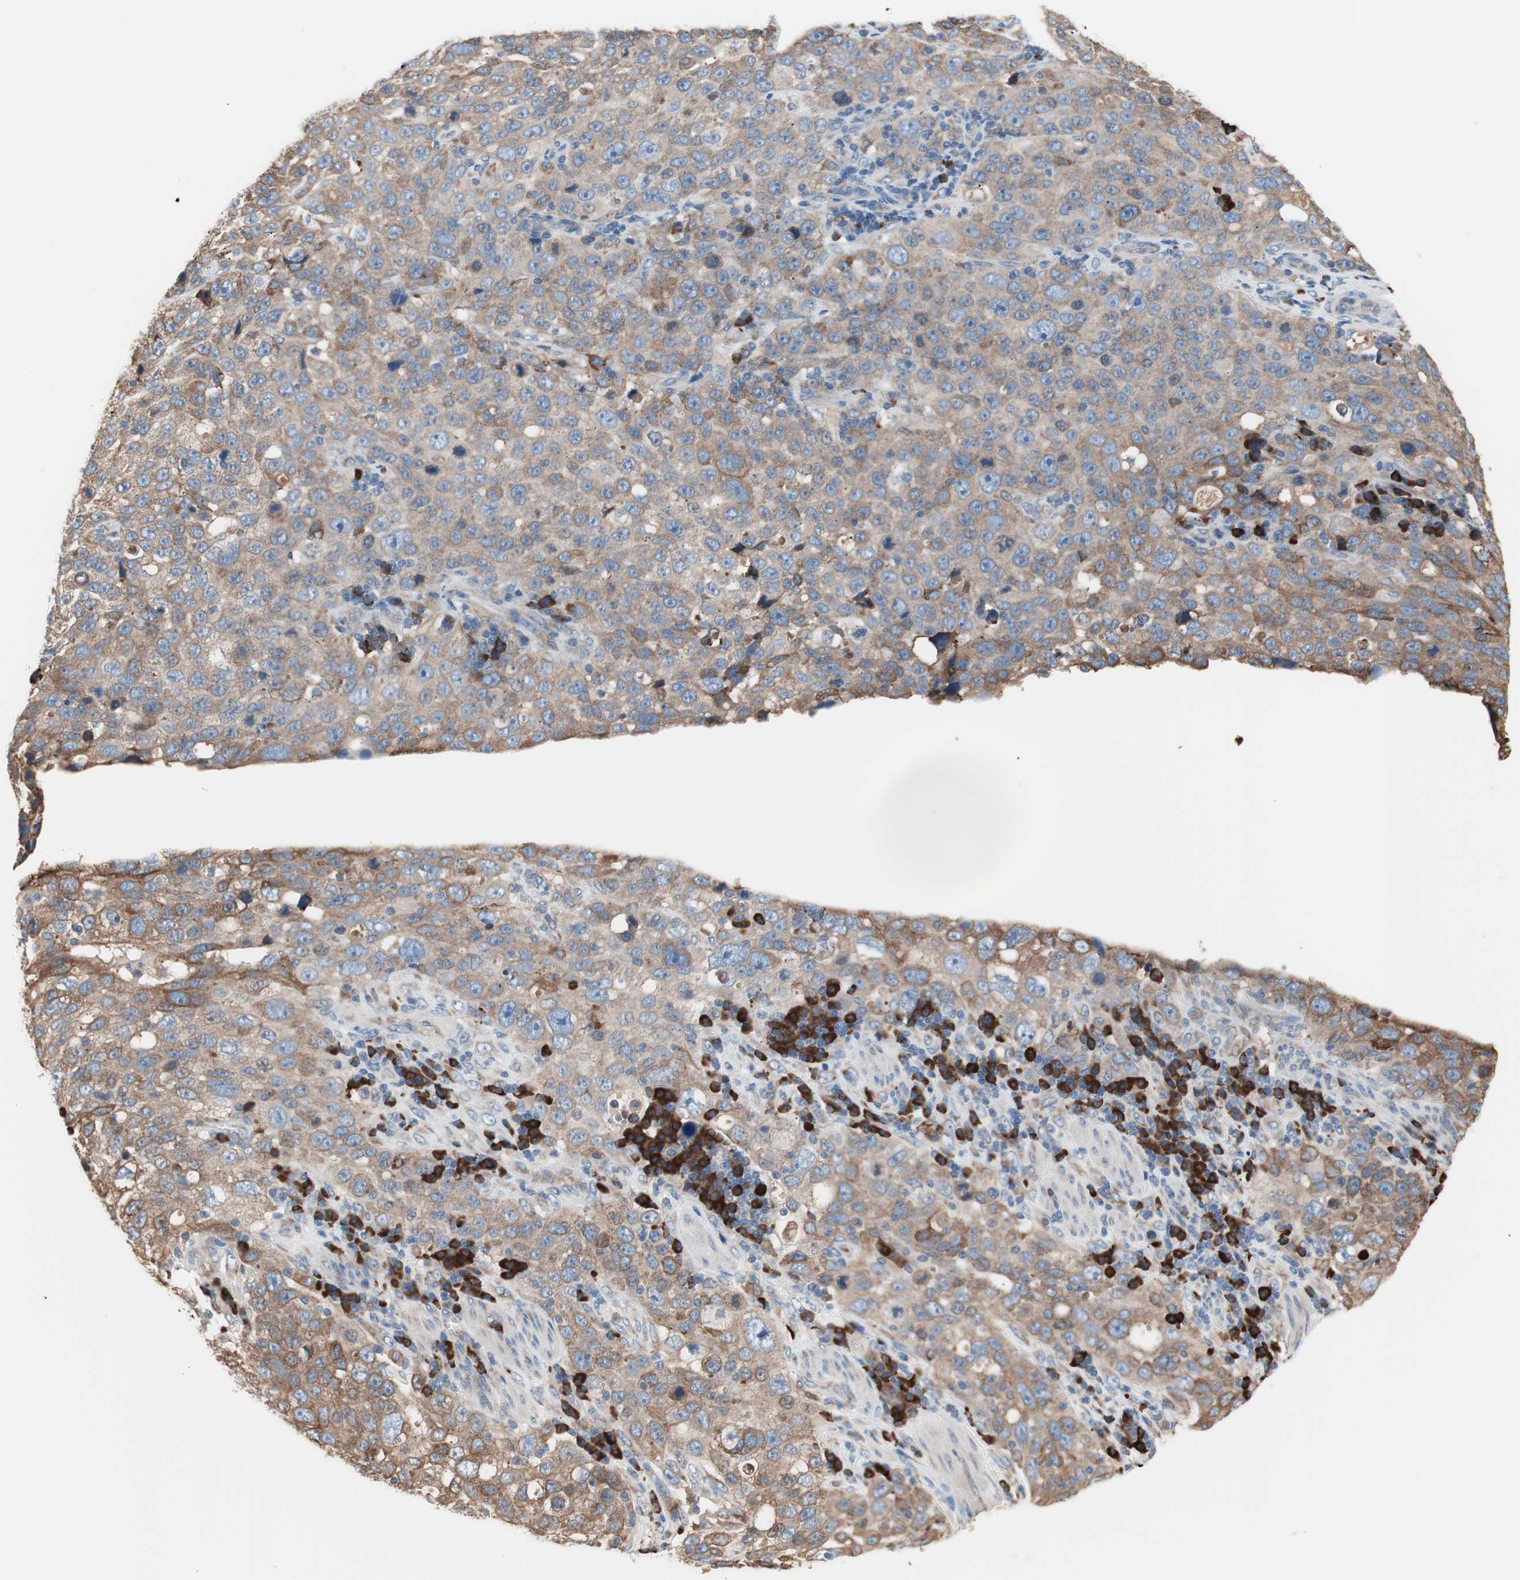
{"staining": {"intensity": "moderate", "quantity": ">75%", "location": "cytoplasmic/membranous"}, "tissue": "stomach cancer", "cell_type": "Tumor cells", "image_type": "cancer", "snomed": [{"axis": "morphology", "description": "Normal tissue, NOS"}, {"axis": "morphology", "description": "Adenocarcinoma, NOS"}, {"axis": "topography", "description": "Stomach"}], "caption": "Immunohistochemistry (IHC) photomicrograph of human stomach cancer stained for a protein (brown), which demonstrates medium levels of moderate cytoplasmic/membranous expression in approximately >75% of tumor cells.", "gene": "SLC27A4", "patient": {"sex": "male", "age": 48}}